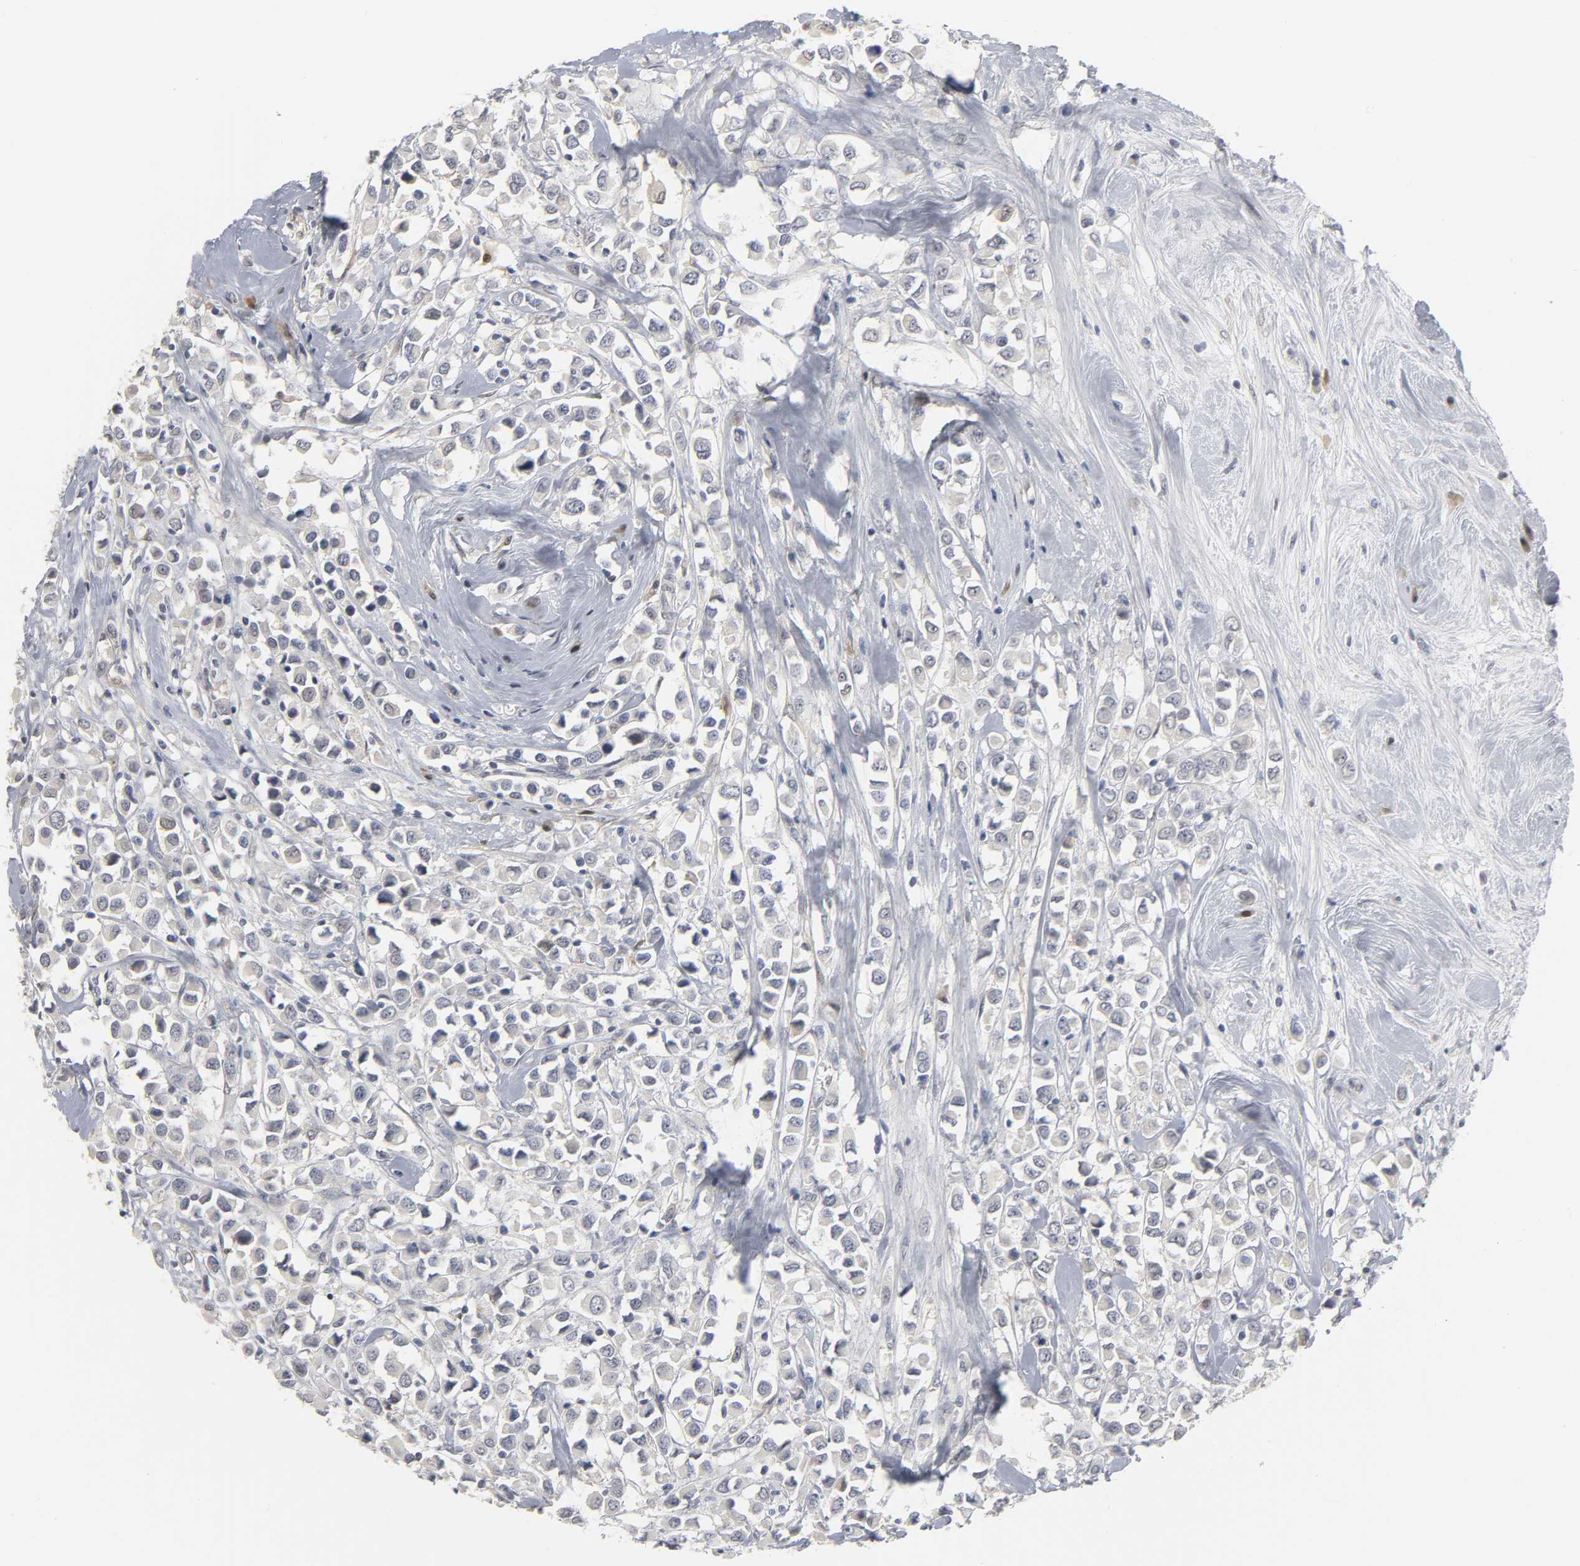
{"staining": {"intensity": "negative", "quantity": "none", "location": "none"}, "tissue": "breast cancer", "cell_type": "Tumor cells", "image_type": "cancer", "snomed": [{"axis": "morphology", "description": "Duct carcinoma"}, {"axis": "topography", "description": "Breast"}], "caption": "Immunohistochemistry (IHC) image of neoplastic tissue: breast infiltrating ductal carcinoma stained with DAB reveals no significant protein staining in tumor cells.", "gene": "PDLIM3", "patient": {"sex": "female", "age": 61}}